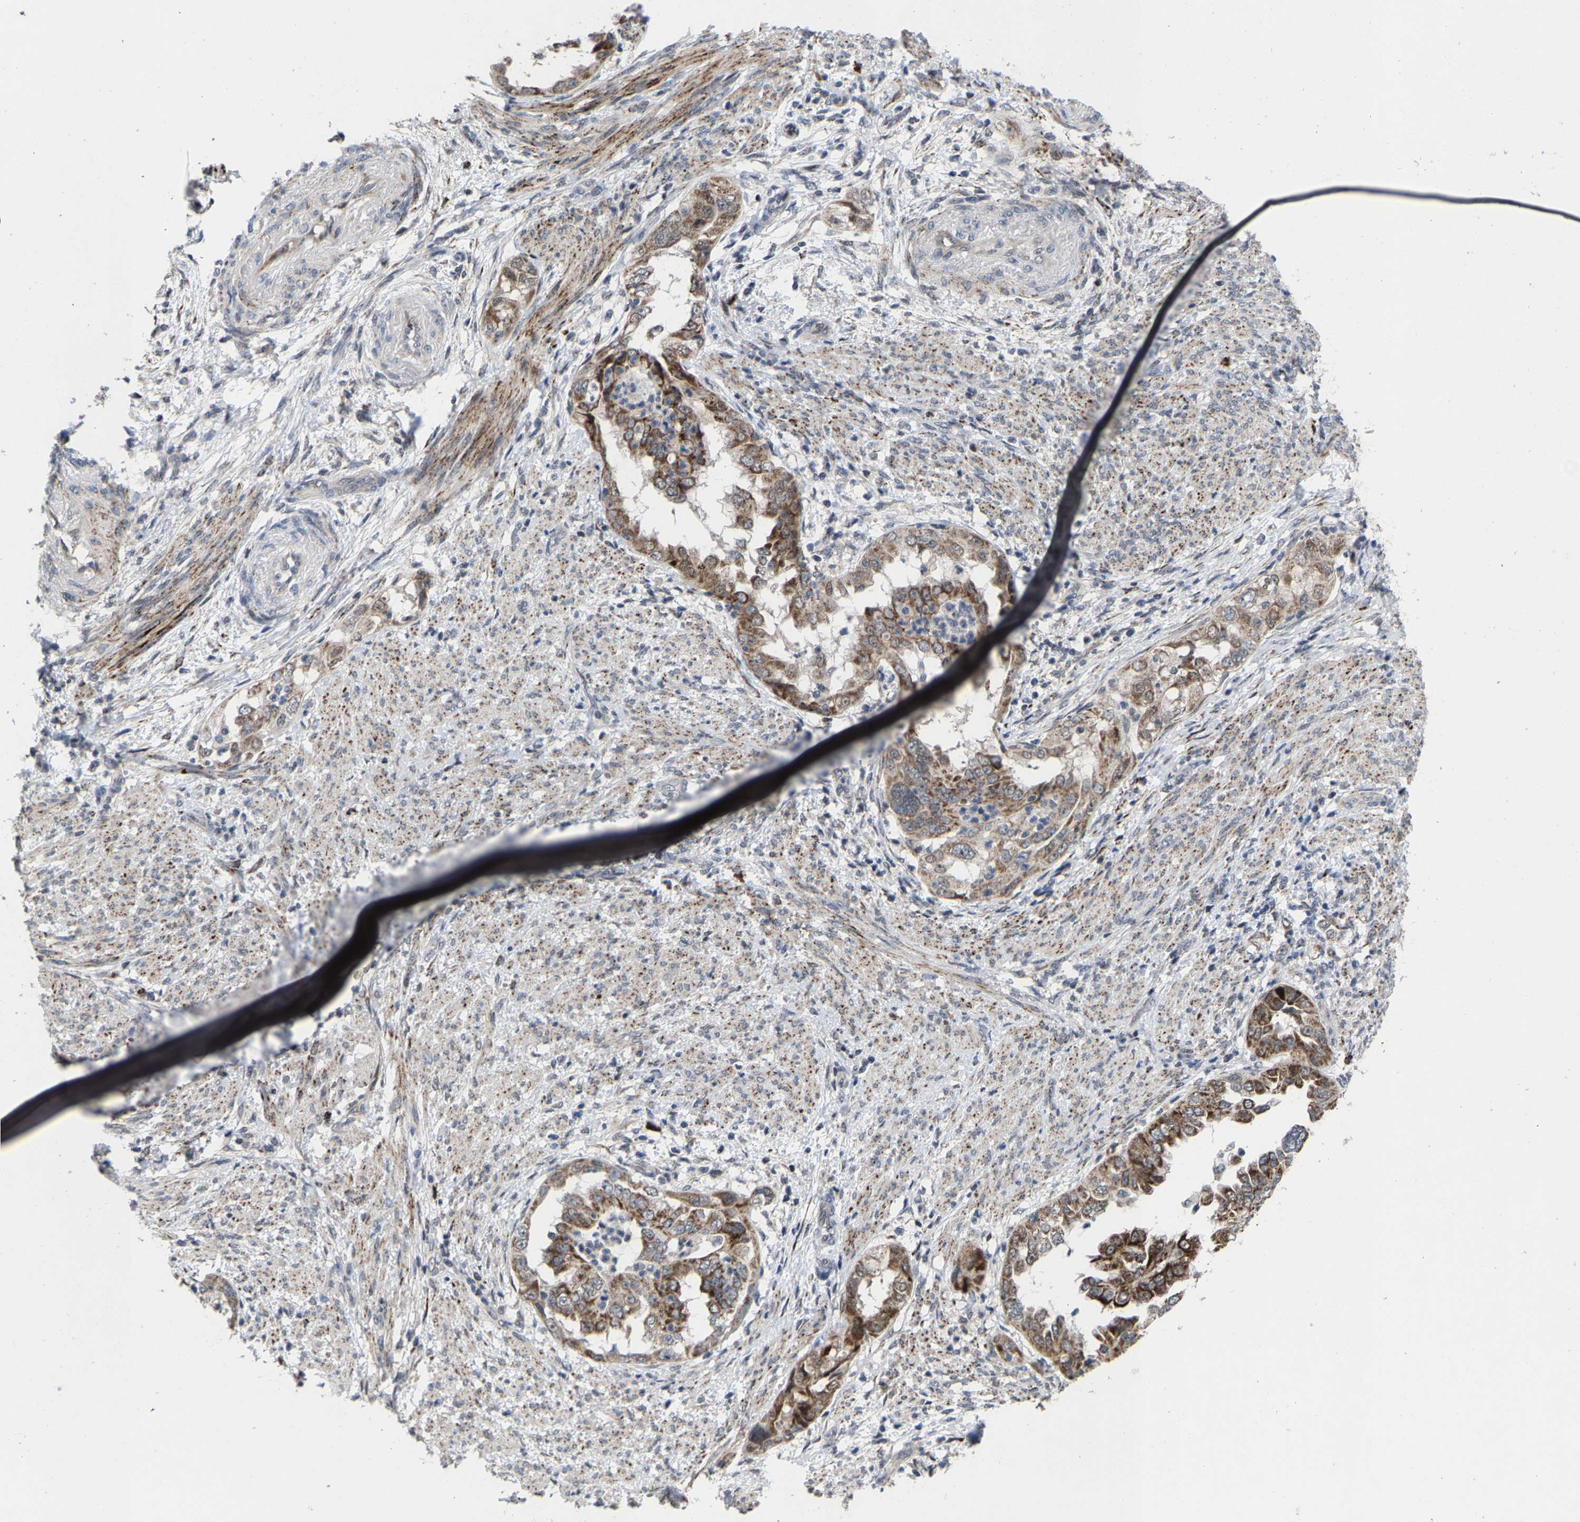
{"staining": {"intensity": "moderate", "quantity": ">75%", "location": "cytoplasmic/membranous"}, "tissue": "endometrial cancer", "cell_type": "Tumor cells", "image_type": "cancer", "snomed": [{"axis": "morphology", "description": "Adenocarcinoma, NOS"}, {"axis": "topography", "description": "Endometrium"}], "caption": "Tumor cells exhibit medium levels of moderate cytoplasmic/membranous staining in approximately >75% of cells in human adenocarcinoma (endometrial).", "gene": "TDRKH", "patient": {"sex": "female", "age": 85}}